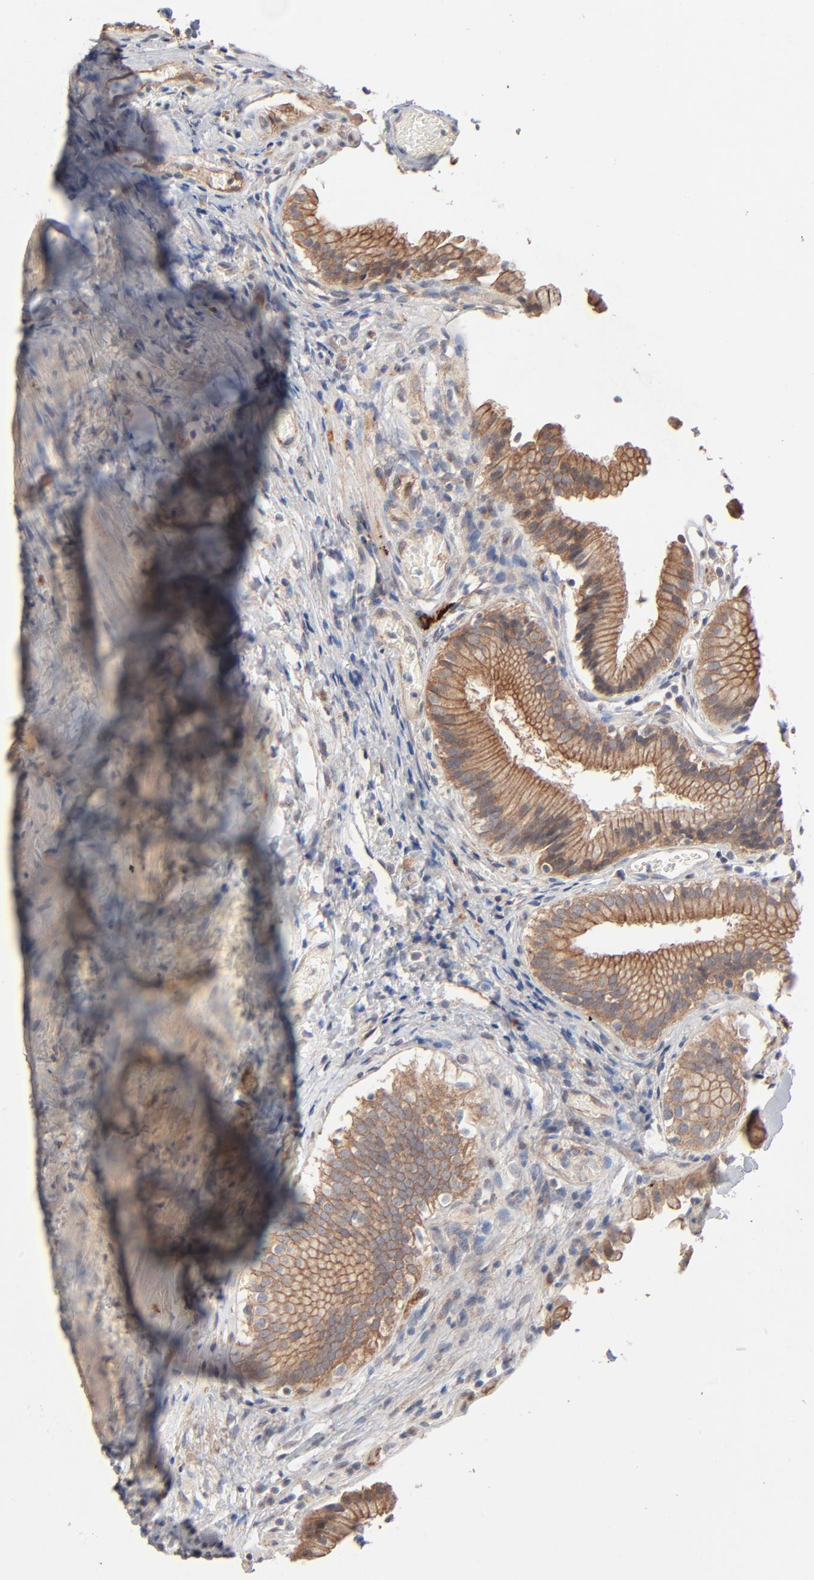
{"staining": {"intensity": "moderate", "quantity": ">75%", "location": "cytoplasmic/membranous"}, "tissue": "gallbladder", "cell_type": "Glandular cells", "image_type": "normal", "snomed": [{"axis": "morphology", "description": "Normal tissue, NOS"}, {"axis": "topography", "description": "Gallbladder"}], "caption": "Immunohistochemistry (IHC) photomicrograph of normal gallbladder: human gallbladder stained using immunohistochemistry (IHC) demonstrates medium levels of moderate protein expression localized specifically in the cytoplasmic/membranous of glandular cells, appearing as a cytoplasmic/membranous brown color.", "gene": "ABLIM3", "patient": {"sex": "male", "age": 65}}